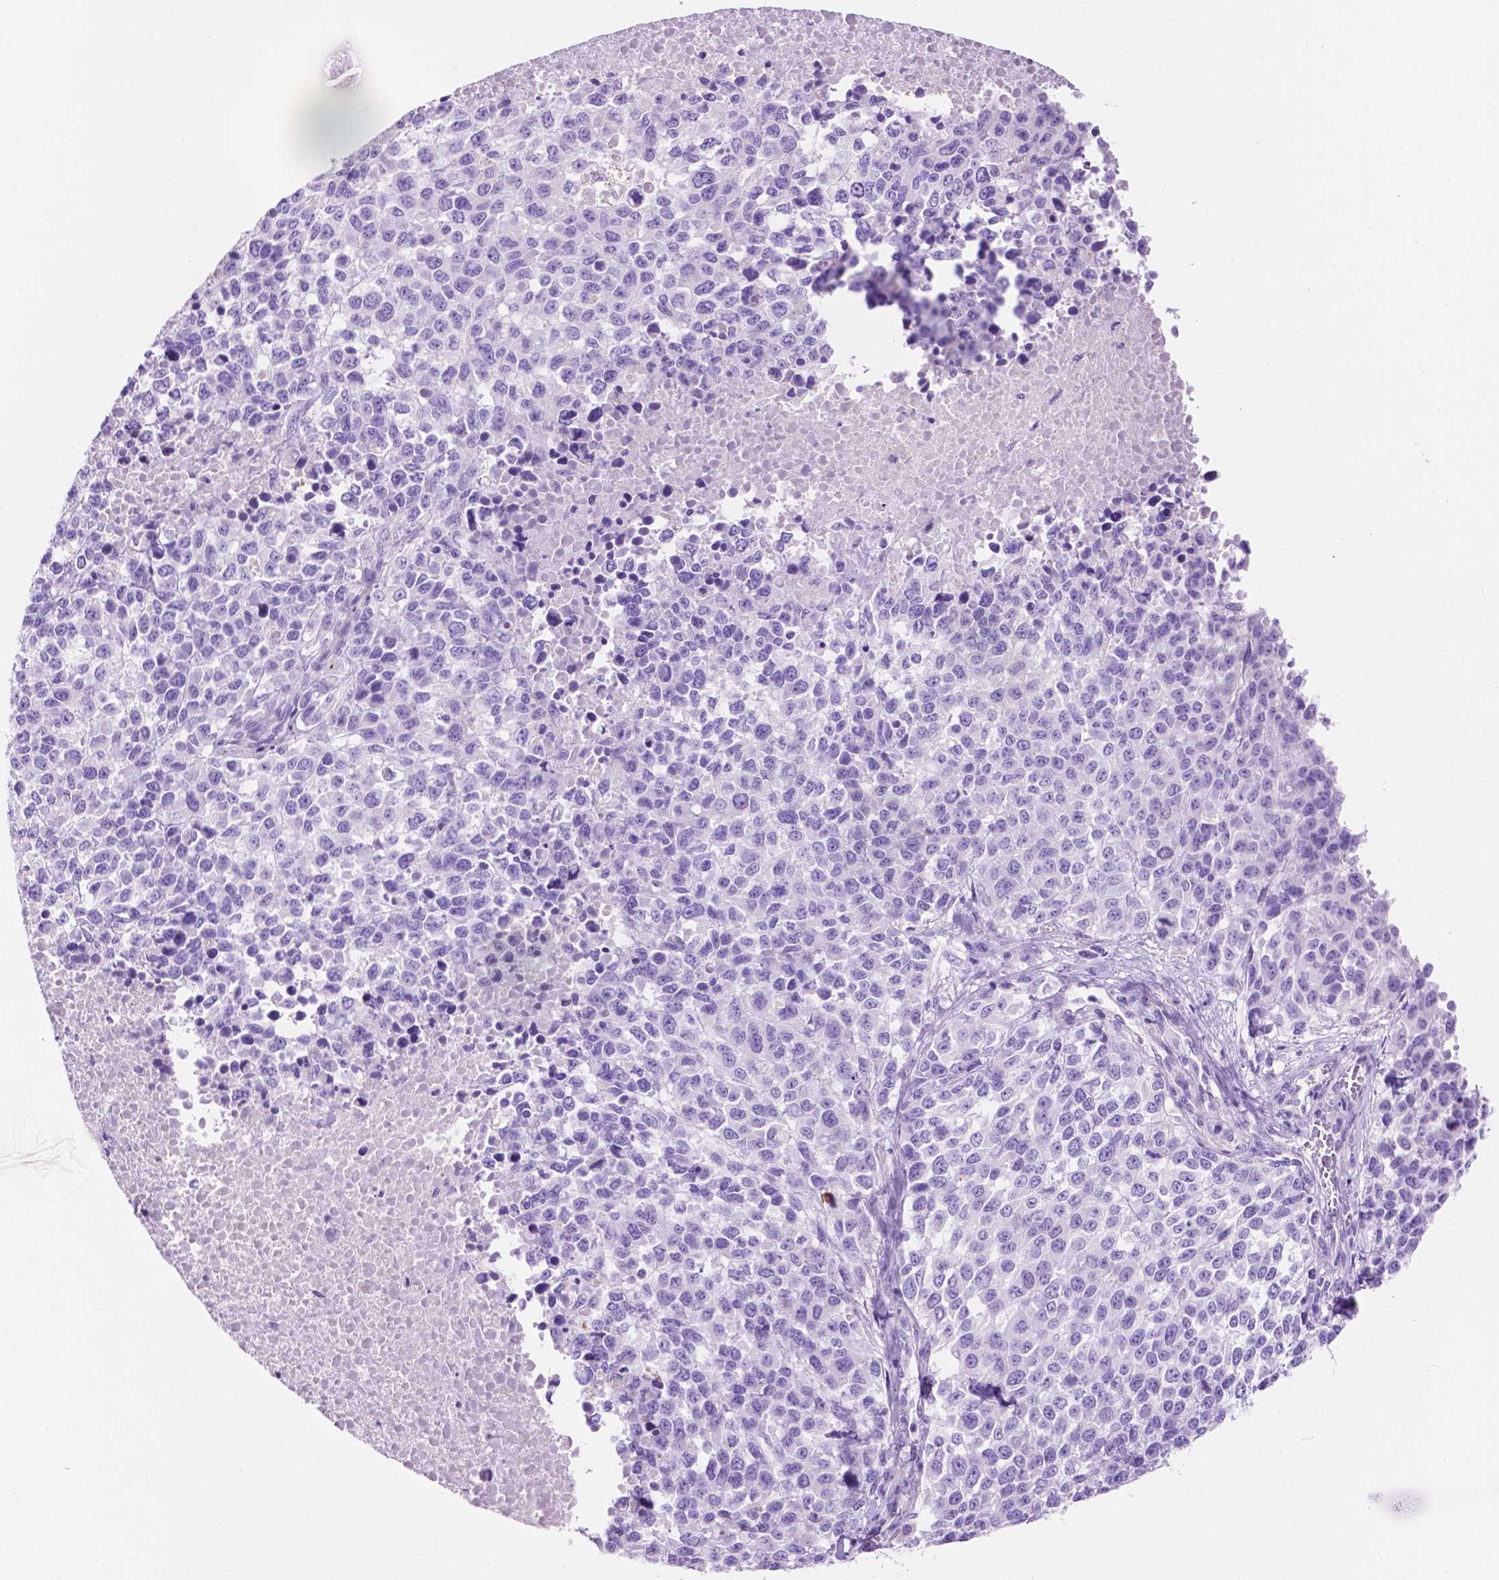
{"staining": {"intensity": "negative", "quantity": "none", "location": "none"}, "tissue": "melanoma", "cell_type": "Tumor cells", "image_type": "cancer", "snomed": [{"axis": "morphology", "description": "Malignant melanoma, Metastatic site"}, {"axis": "topography", "description": "Skin"}], "caption": "Micrograph shows no protein staining in tumor cells of melanoma tissue.", "gene": "IGFN1", "patient": {"sex": "male", "age": 84}}